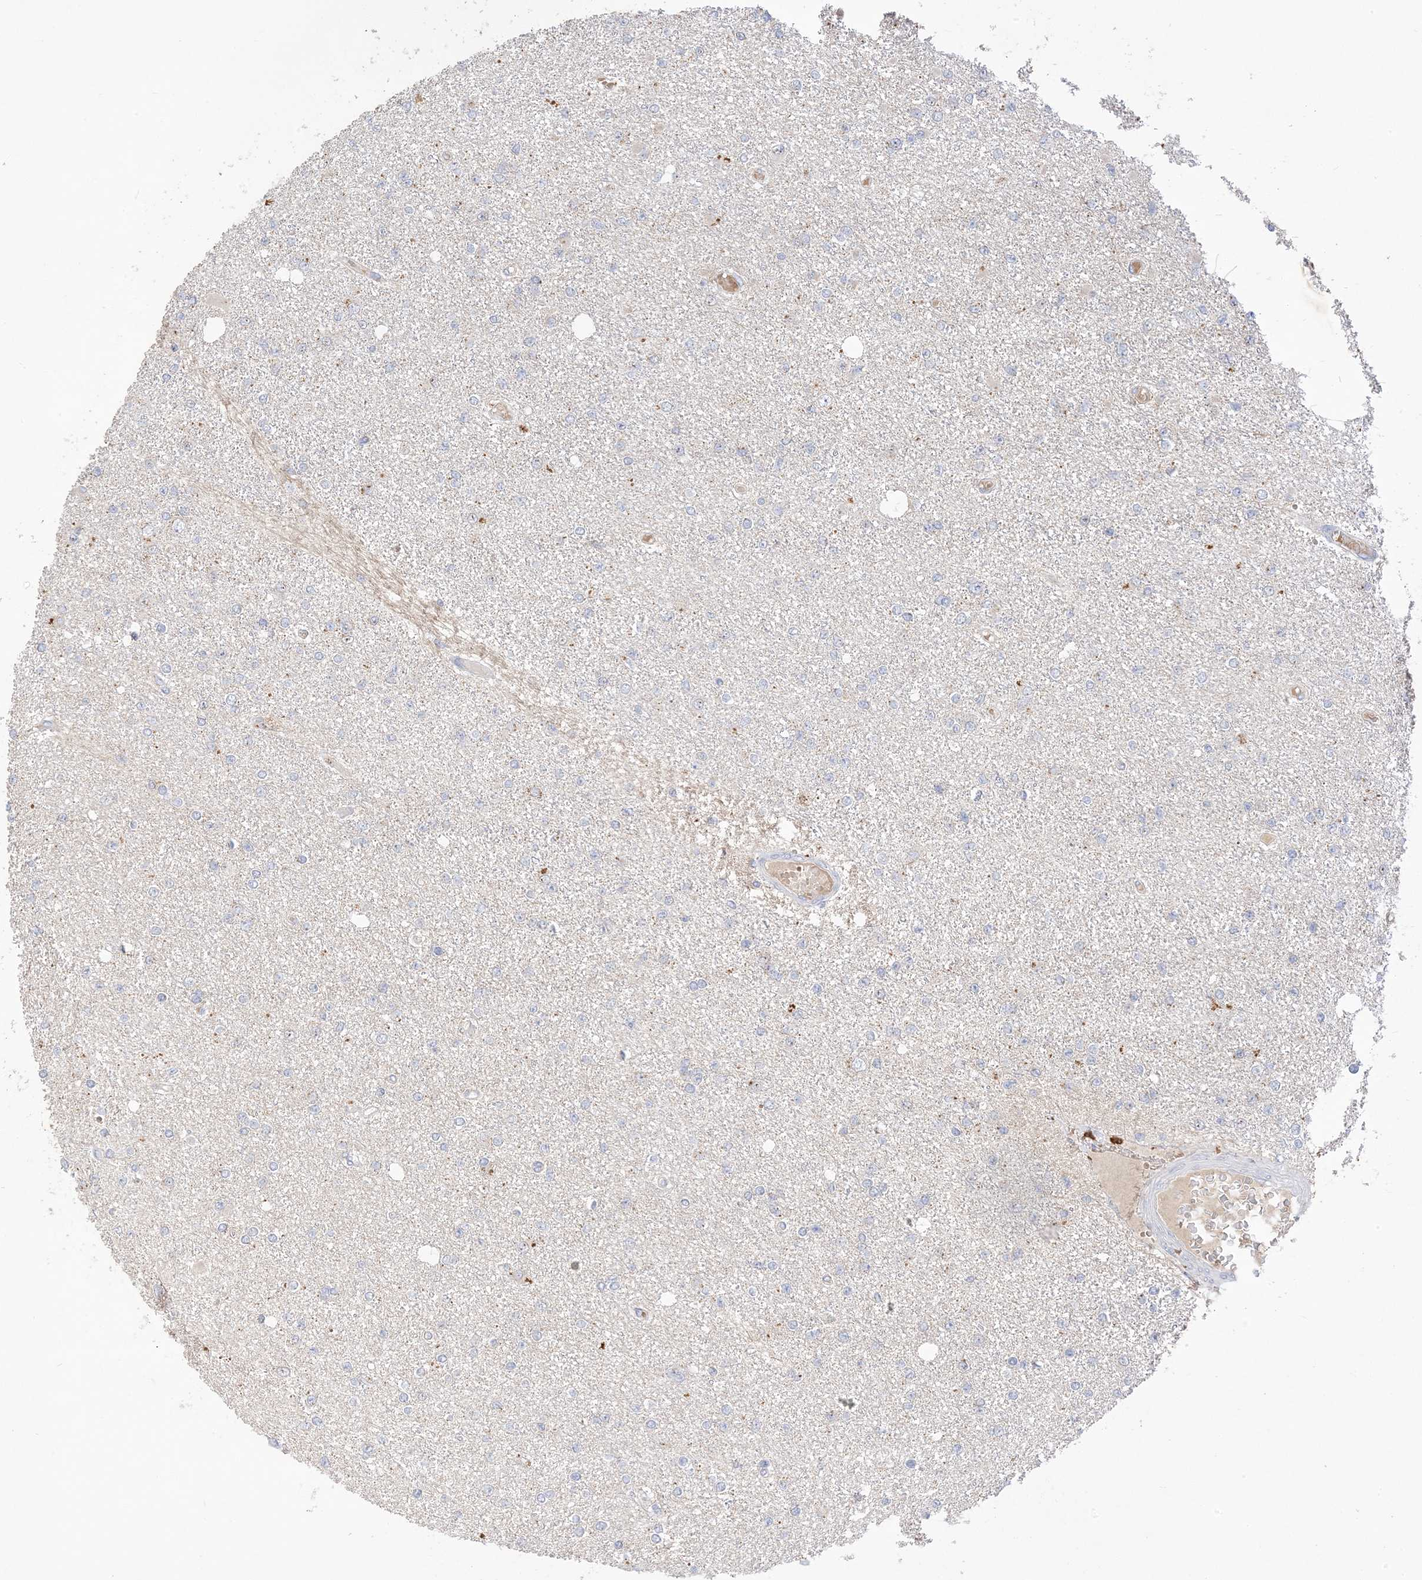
{"staining": {"intensity": "negative", "quantity": "none", "location": "none"}, "tissue": "glioma", "cell_type": "Tumor cells", "image_type": "cancer", "snomed": [{"axis": "morphology", "description": "Glioma, malignant, Low grade"}, {"axis": "topography", "description": "Brain"}], "caption": "IHC of human low-grade glioma (malignant) demonstrates no expression in tumor cells. Nuclei are stained in blue.", "gene": "DPP9", "patient": {"sex": "female", "age": 22}}